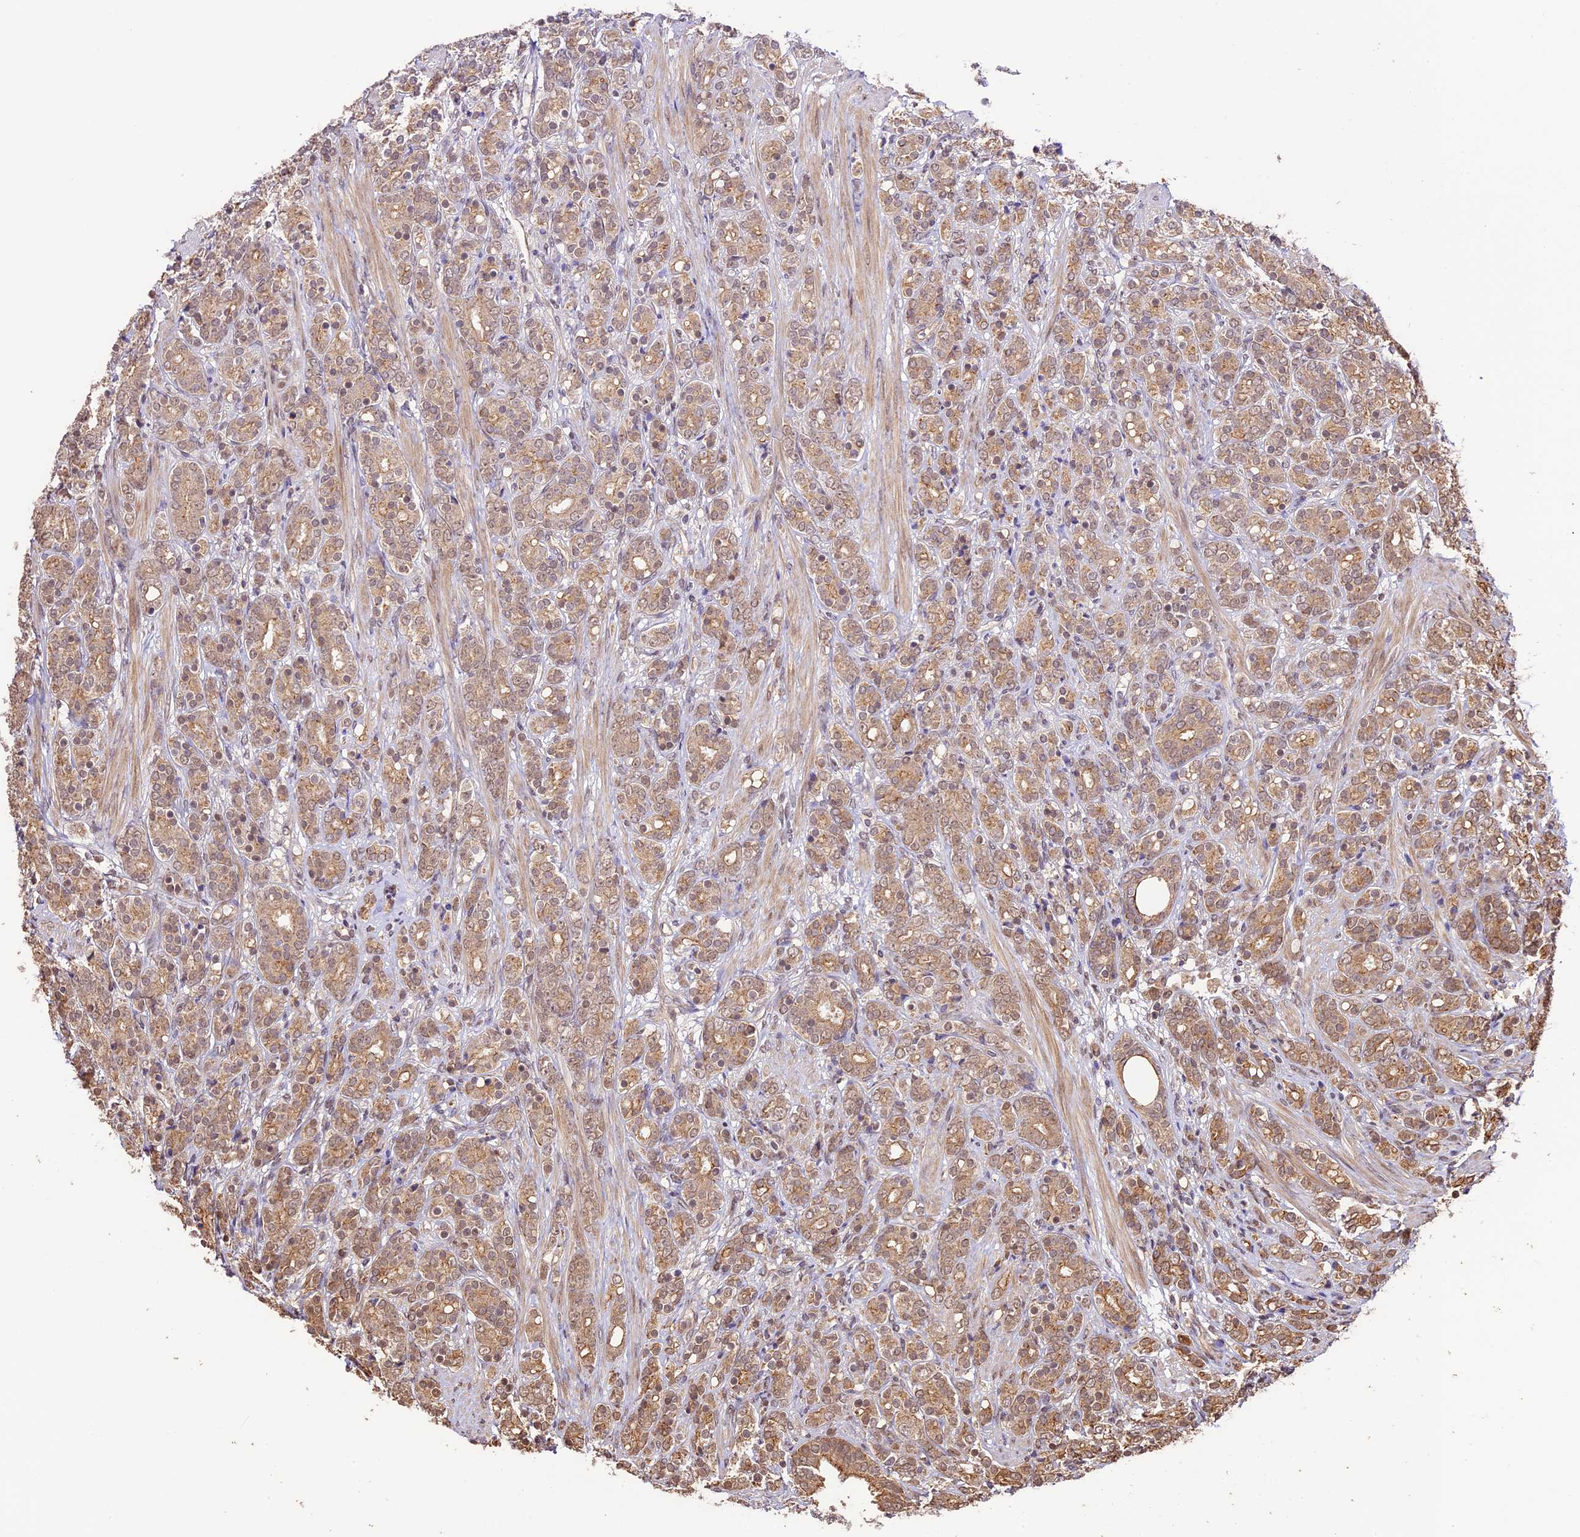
{"staining": {"intensity": "moderate", "quantity": ">75%", "location": "cytoplasmic/membranous"}, "tissue": "prostate cancer", "cell_type": "Tumor cells", "image_type": "cancer", "snomed": [{"axis": "morphology", "description": "Adenocarcinoma, High grade"}, {"axis": "topography", "description": "Prostate"}], "caption": "IHC micrograph of human adenocarcinoma (high-grade) (prostate) stained for a protein (brown), which shows medium levels of moderate cytoplasmic/membranous positivity in approximately >75% of tumor cells.", "gene": "BCAS4", "patient": {"sex": "male", "age": 62}}